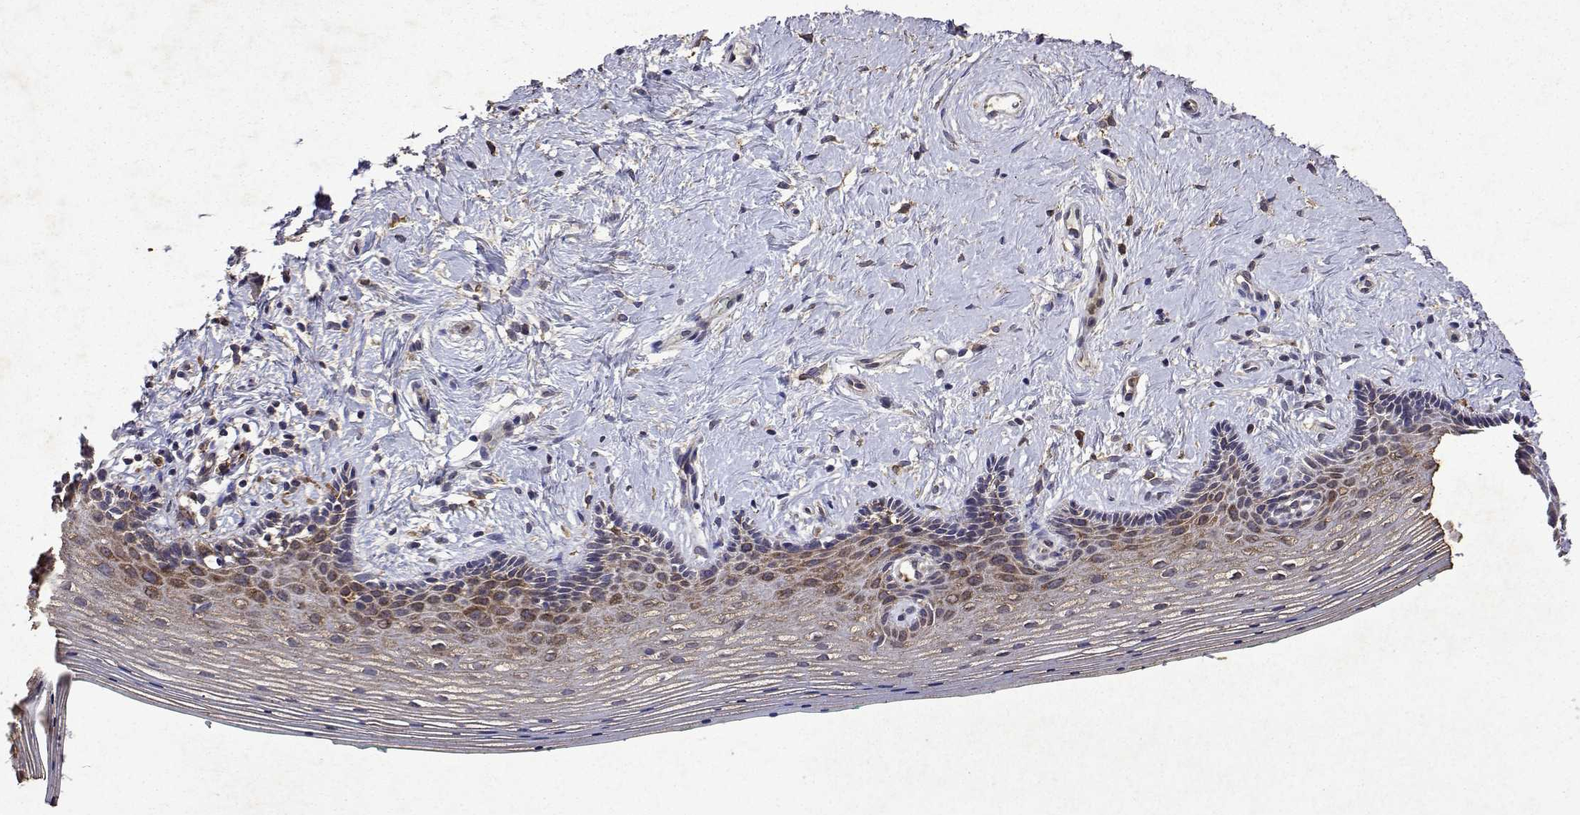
{"staining": {"intensity": "weak", "quantity": "25%-75%", "location": "cytoplasmic/membranous"}, "tissue": "vagina", "cell_type": "Squamous epithelial cells", "image_type": "normal", "snomed": [{"axis": "morphology", "description": "Normal tissue, NOS"}, {"axis": "topography", "description": "Vagina"}], "caption": "This is an image of immunohistochemistry (IHC) staining of benign vagina, which shows weak staining in the cytoplasmic/membranous of squamous epithelial cells.", "gene": "TARBP2", "patient": {"sex": "female", "age": 42}}